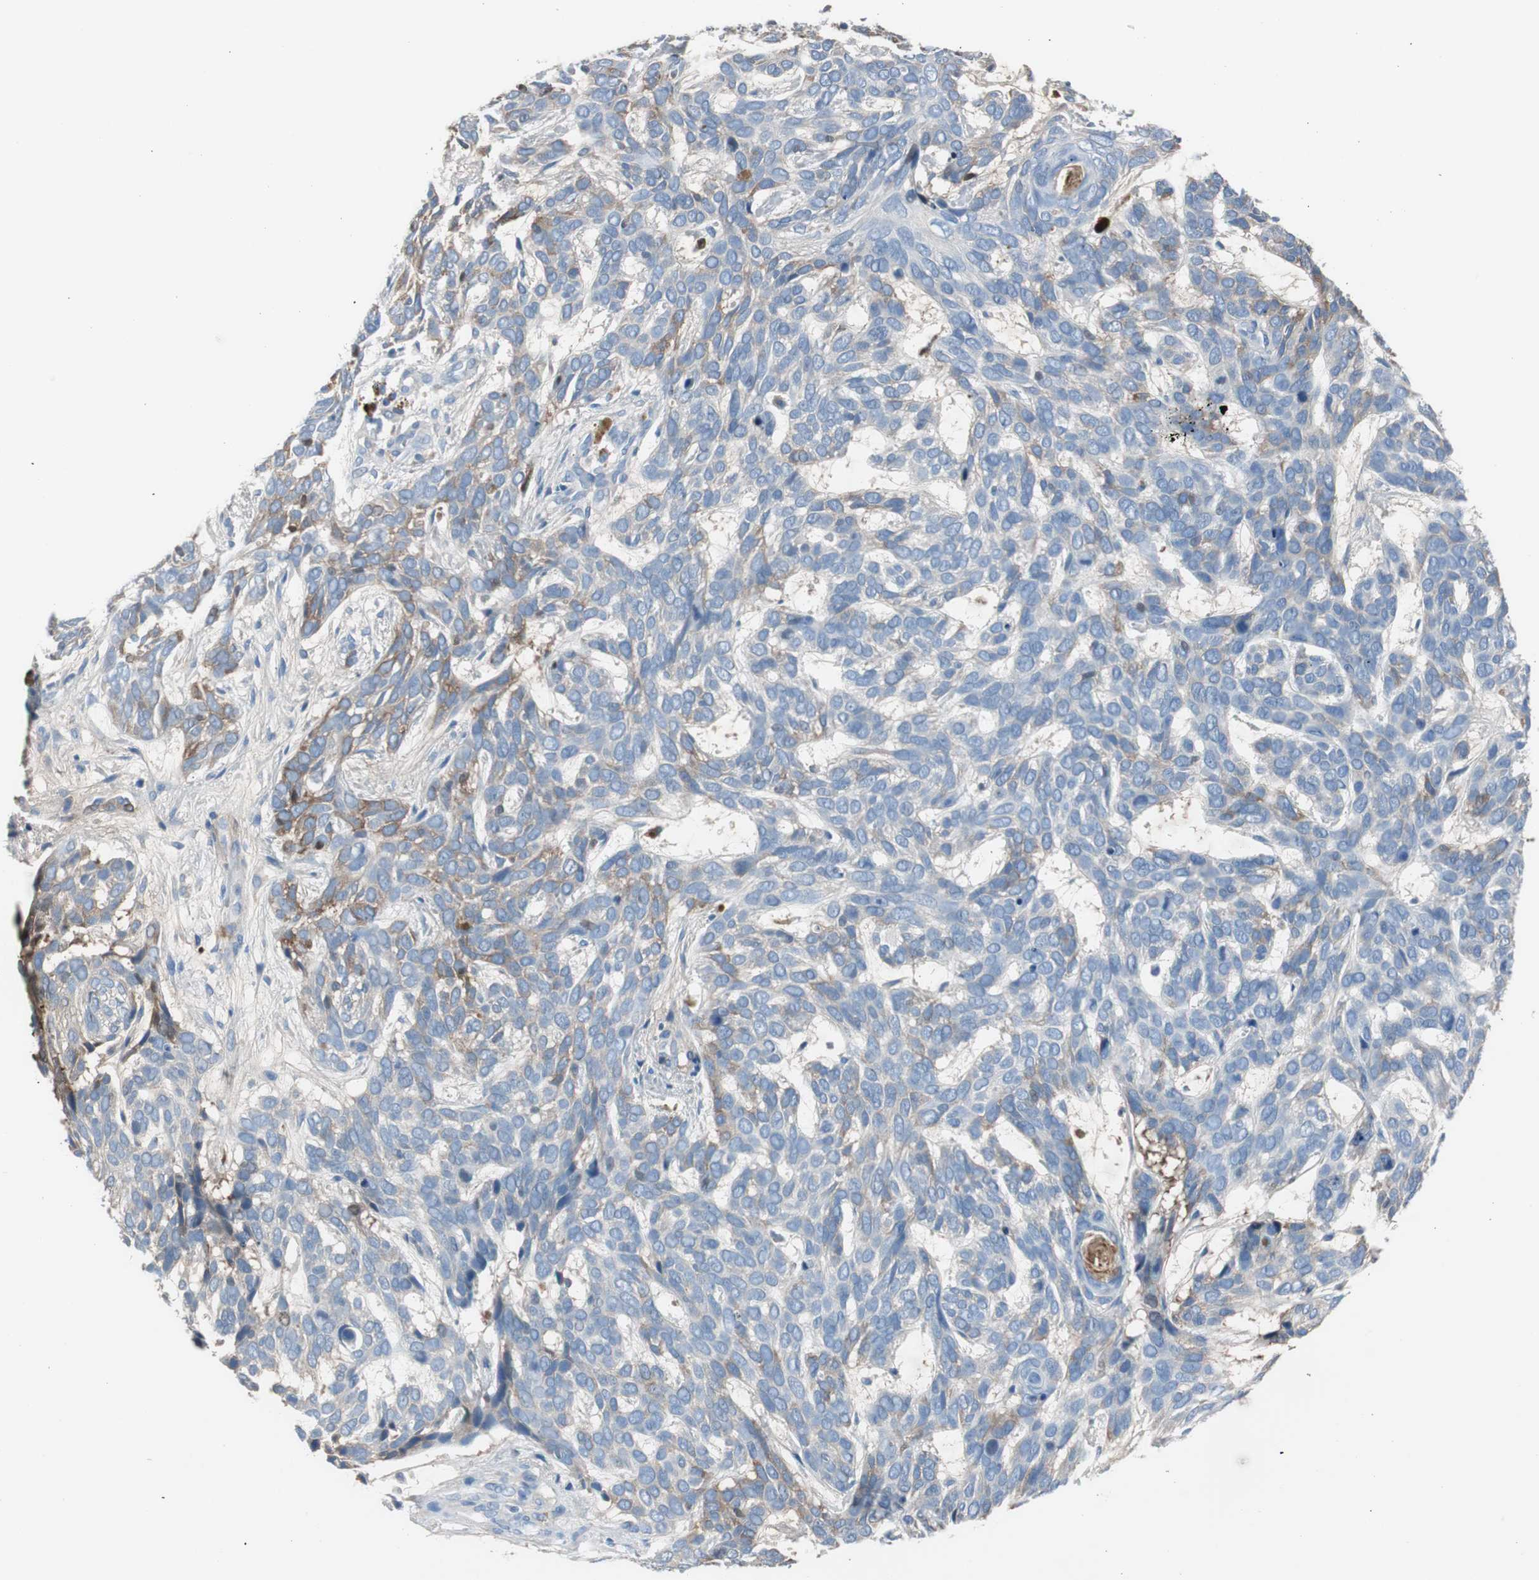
{"staining": {"intensity": "moderate", "quantity": "25%-75%", "location": "cytoplasmic/membranous"}, "tissue": "skin cancer", "cell_type": "Tumor cells", "image_type": "cancer", "snomed": [{"axis": "morphology", "description": "Basal cell carcinoma"}, {"axis": "topography", "description": "Skin"}], "caption": "There is medium levels of moderate cytoplasmic/membranous positivity in tumor cells of skin cancer (basal cell carcinoma), as demonstrated by immunohistochemical staining (brown color).", "gene": "SERPINF1", "patient": {"sex": "male", "age": 87}}